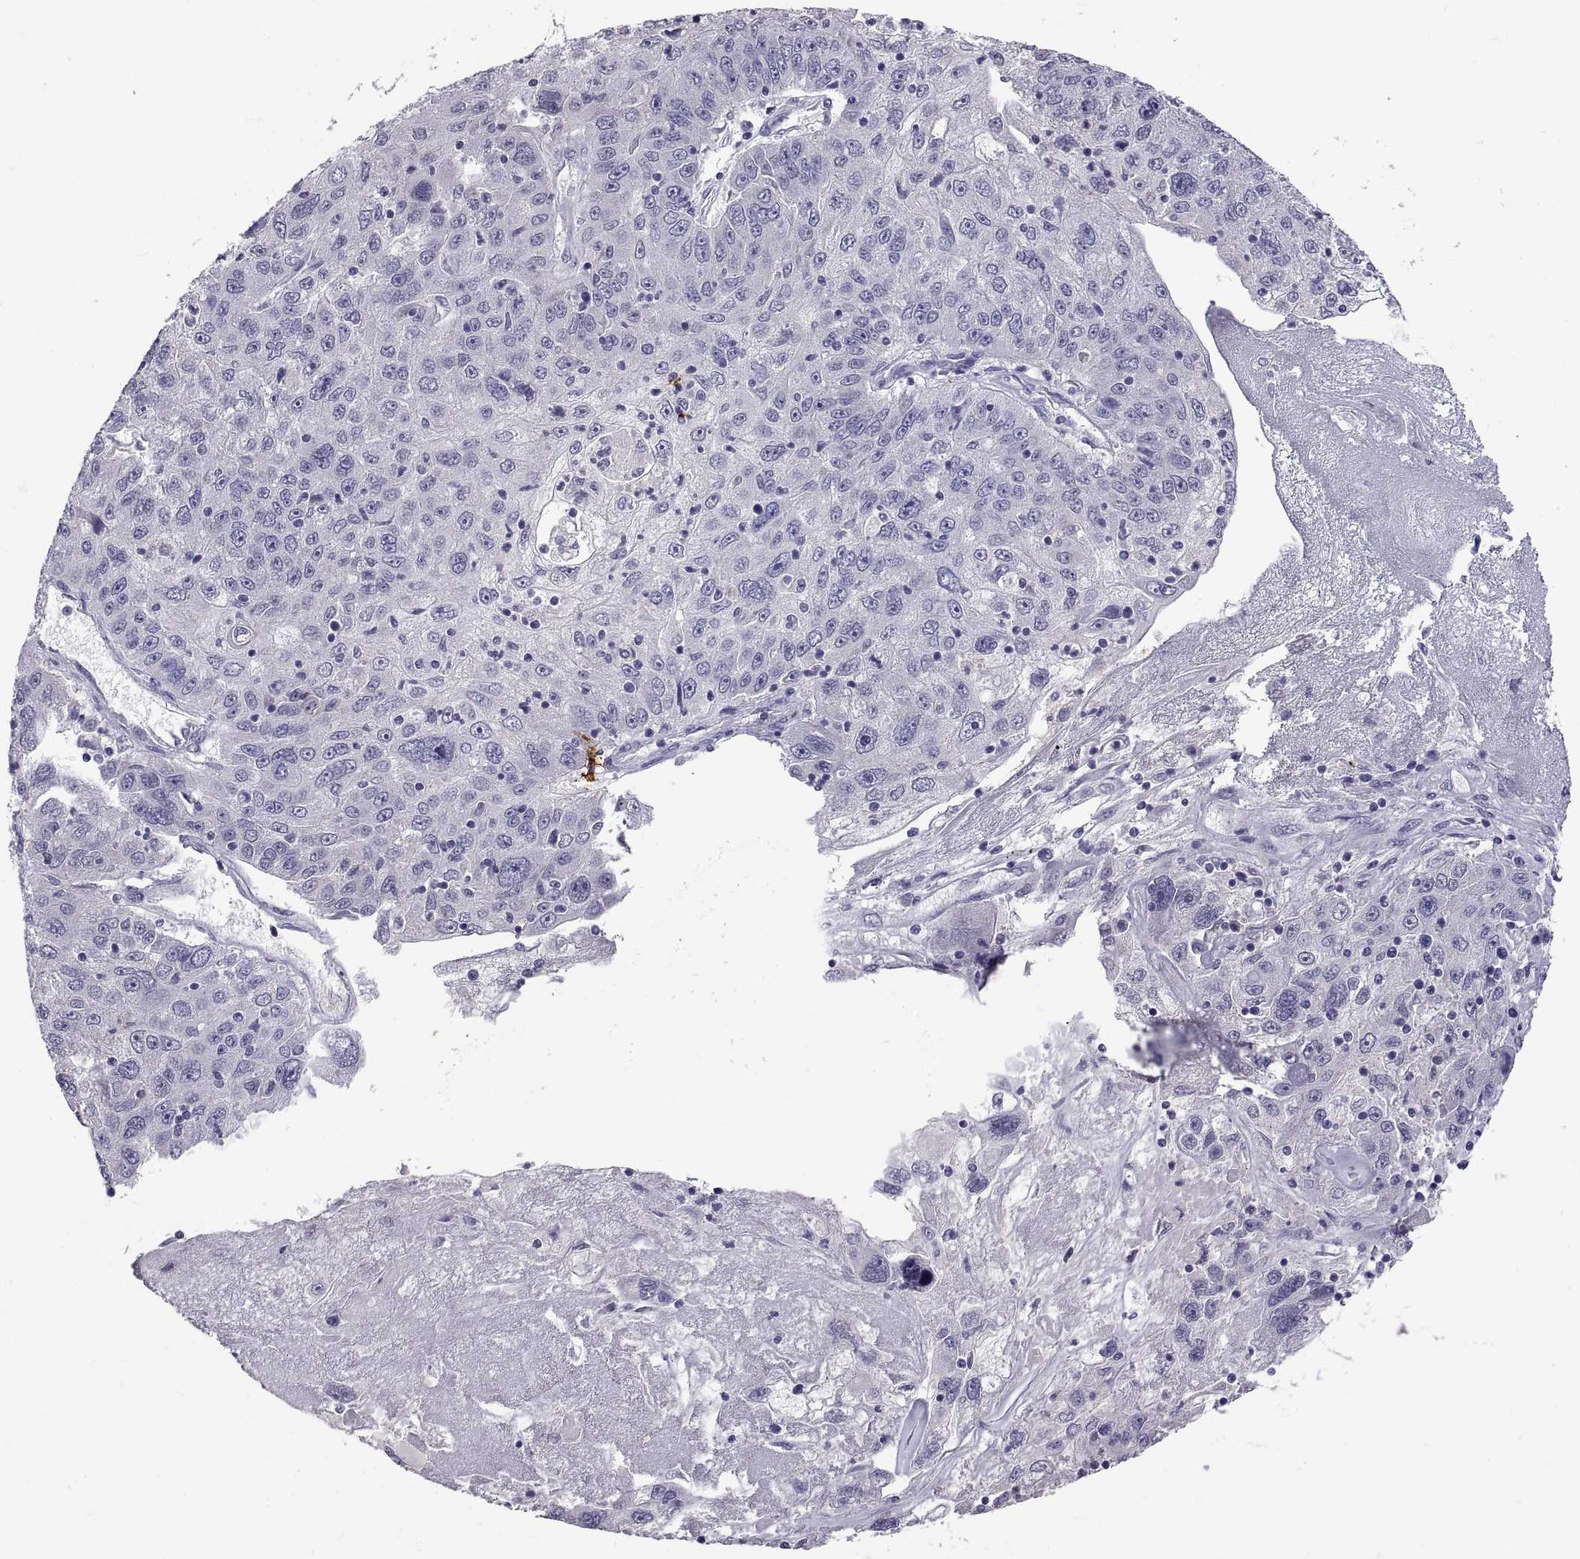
{"staining": {"intensity": "negative", "quantity": "none", "location": "none"}, "tissue": "stomach cancer", "cell_type": "Tumor cells", "image_type": "cancer", "snomed": [{"axis": "morphology", "description": "Adenocarcinoma, NOS"}, {"axis": "topography", "description": "Stomach"}], "caption": "Immunohistochemistry (IHC) photomicrograph of neoplastic tissue: adenocarcinoma (stomach) stained with DAB reveals no significant protein expression in tumor cells.", "gene": "MS4A1", "patient": {"sex": "male", "age": 56}}